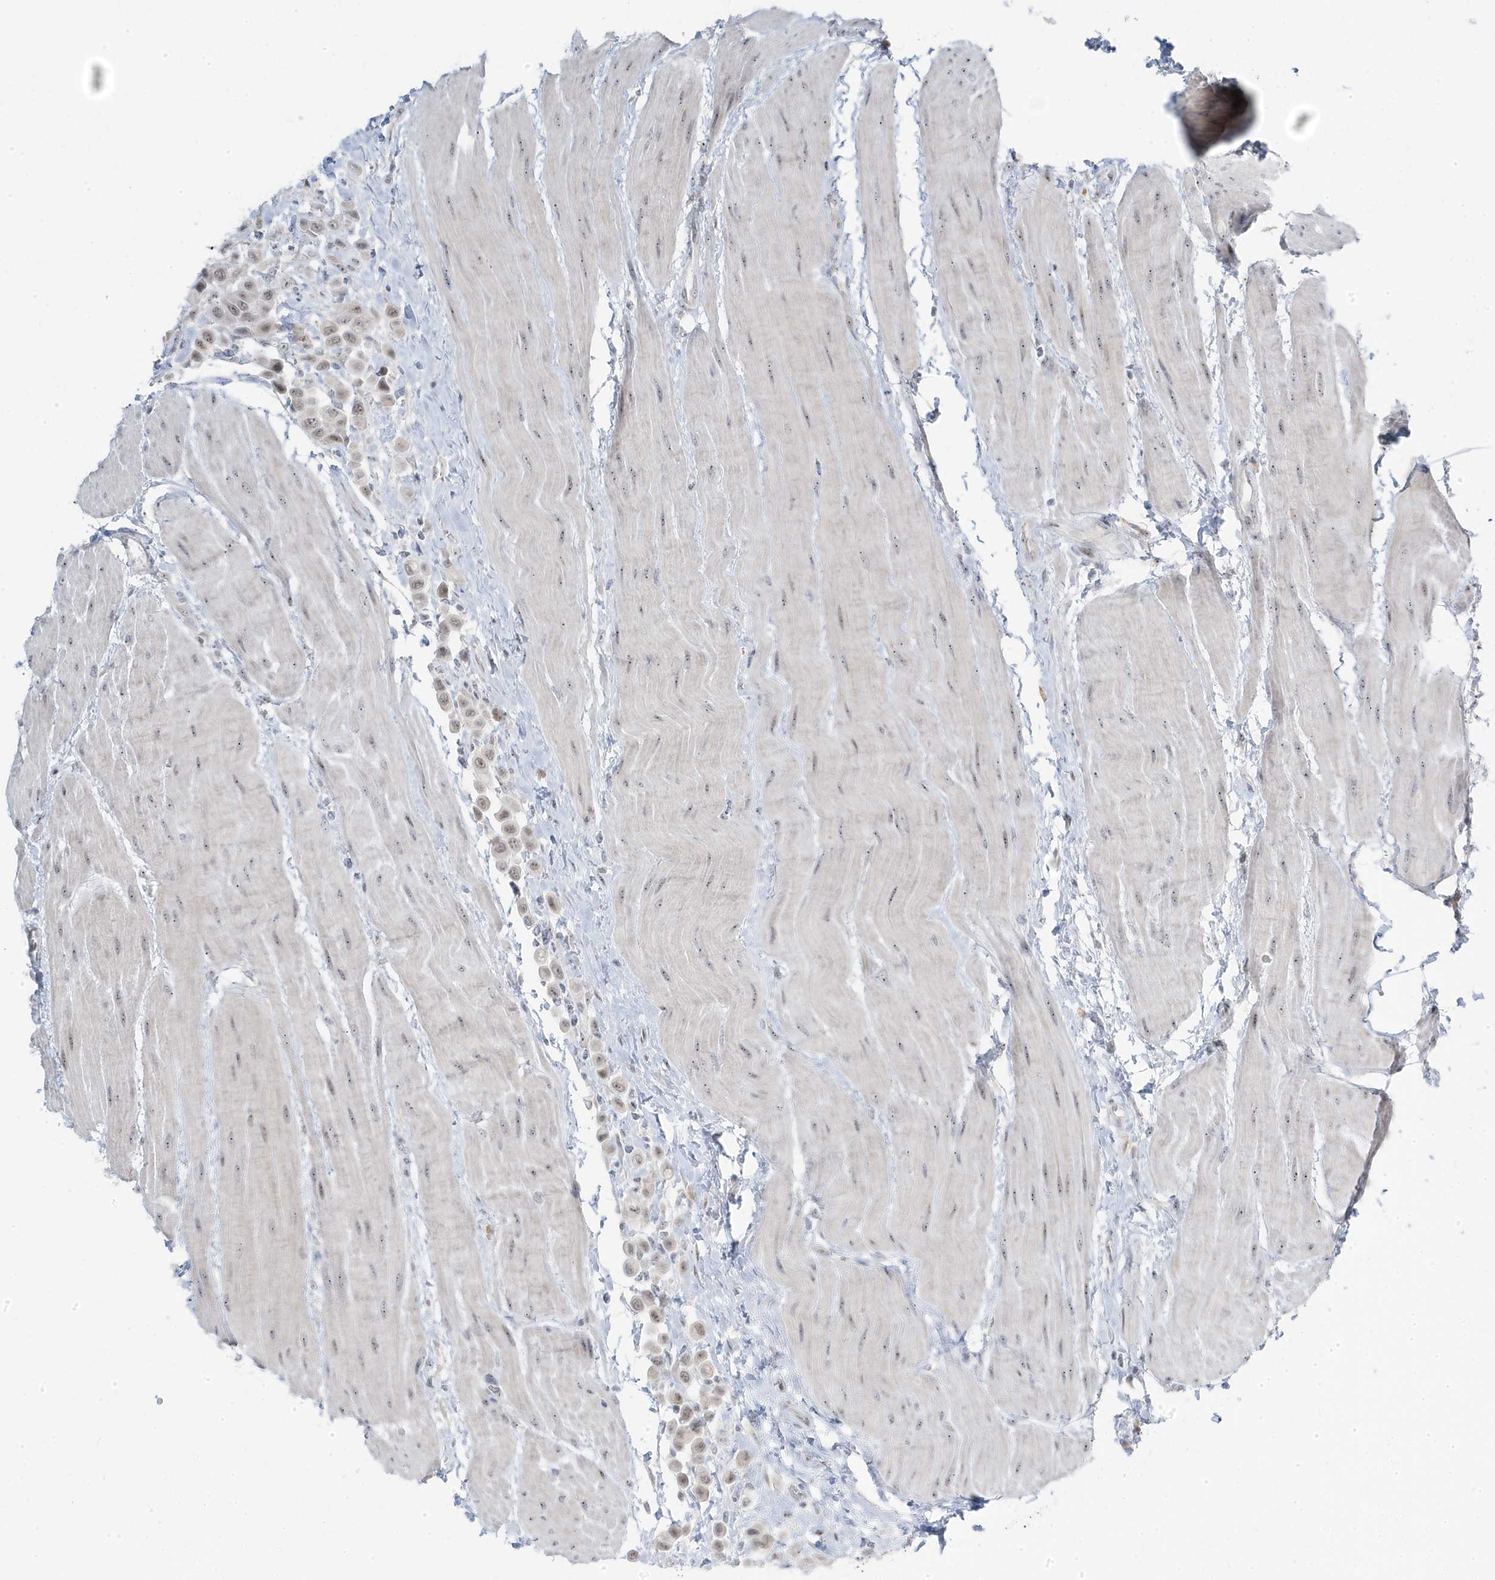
{"staining": {"intensity": "weak", "quantity": "25%-75%", "location": "nuclear"}, "tissue": "urothelial cancer", "cell_type": "Tumor cells", "image_type": "cancer", "snomed": [{"axis": "morphology", "description": "Urothelial carcinoma, High grade"}, {"axis": "topography", "description": "Urinary bladder"}], "caption": "This histopathology image demonstrates urothelial cancer stained with immunohistochemistry (IHC) to label a protein in brown. The nuclear of tumor cells show weak positivity for the protein. Nuclei are counter-stained blue.", "gene": "TSEN15", "patient": {"sex": "male", "age": 50}}